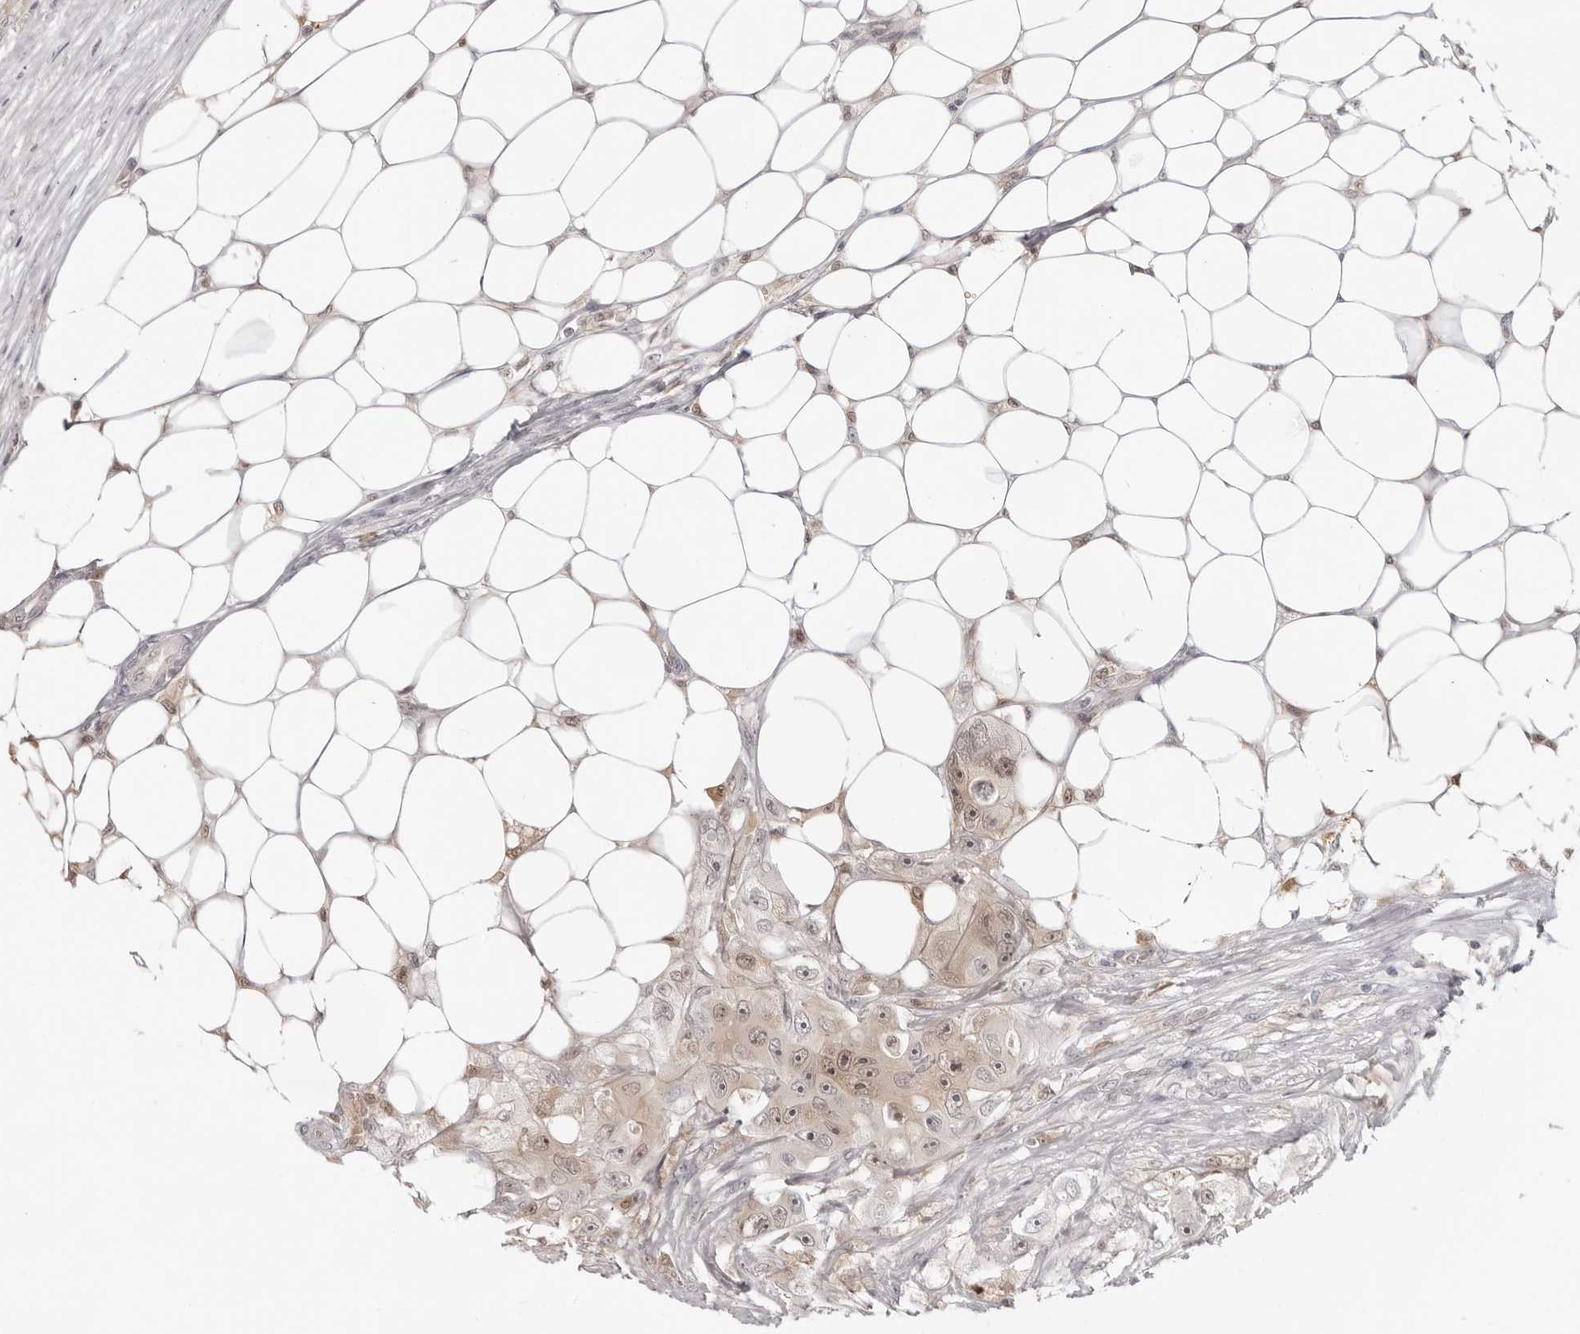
{"staining": {"intensity": "moderate", "quantity": "<25%", "location": "nuclear"}, "tissue": "colorectal cancer", "cell_type": "Tumor cells", "image_type": "cancer", "snomed": [{"axis": "morphology", "description": "Adenocarcinoma, NOS"}, {"axis": "topography", "description": "Colon"}], "caption": "Protein expression analysis of adenocarcinoma (colorectal) displays moderate nuclear positivity in about <25% of tumor cells.", "gene": "SRGAP2", "patient": {"sex": "female", "age": 46}}